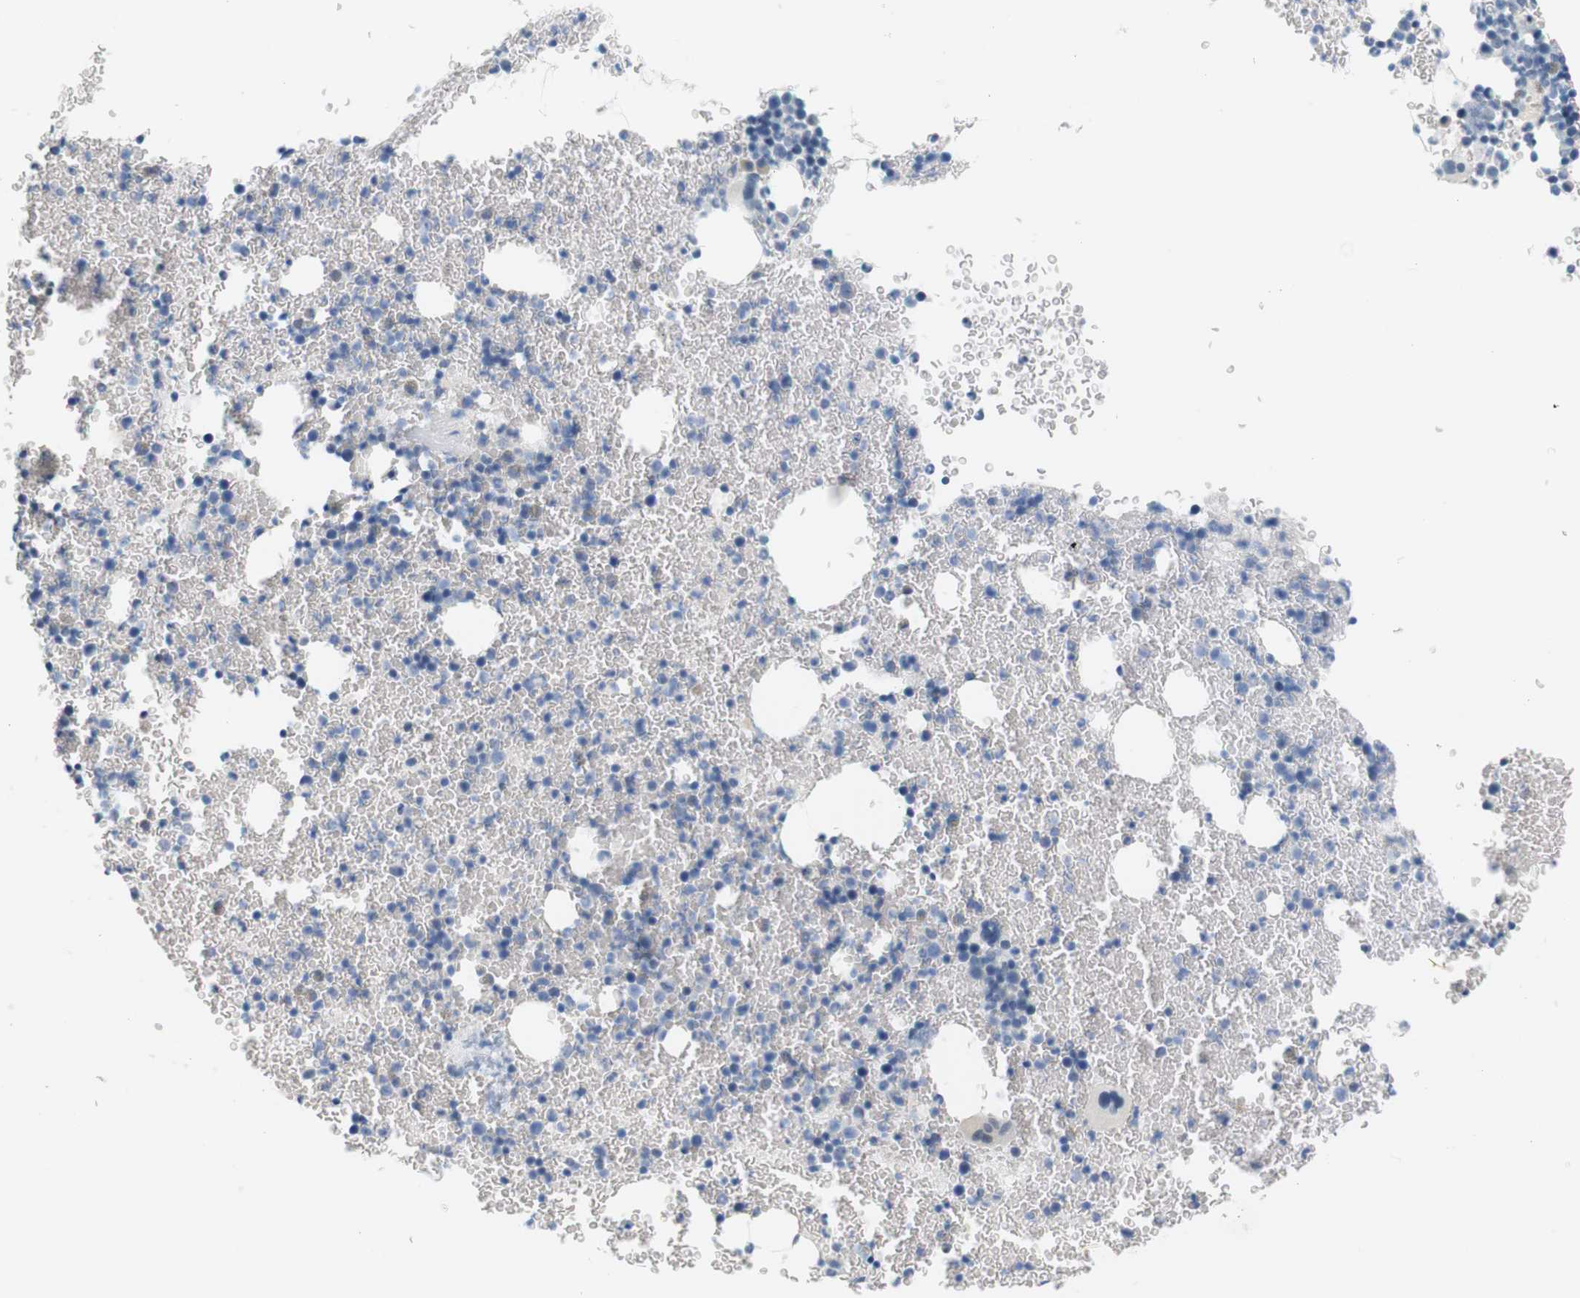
{"staining": {"intensity": "negative", "quantity": "none", "location": "none"}, "tissue": "bone marrow", "cell_type": "Hematopoietic cells", "image_type": "normal", "snomed": [{"axis": "morphology", "description": "Normal tissue, NOS"}, {"axis": "morphology", "description": "Inflammation, NOS"}, {"axis": "topography", "description": "Bone marrow"}], "caption": "High power microscopy histopathology image of an immunohistochemistry (IHC) histopathology image of benign bone marrow, revealing no significant staining in hematopoietic cells.", "gene": "HRH2", "patient": {"sex": "female", "age": 17}}